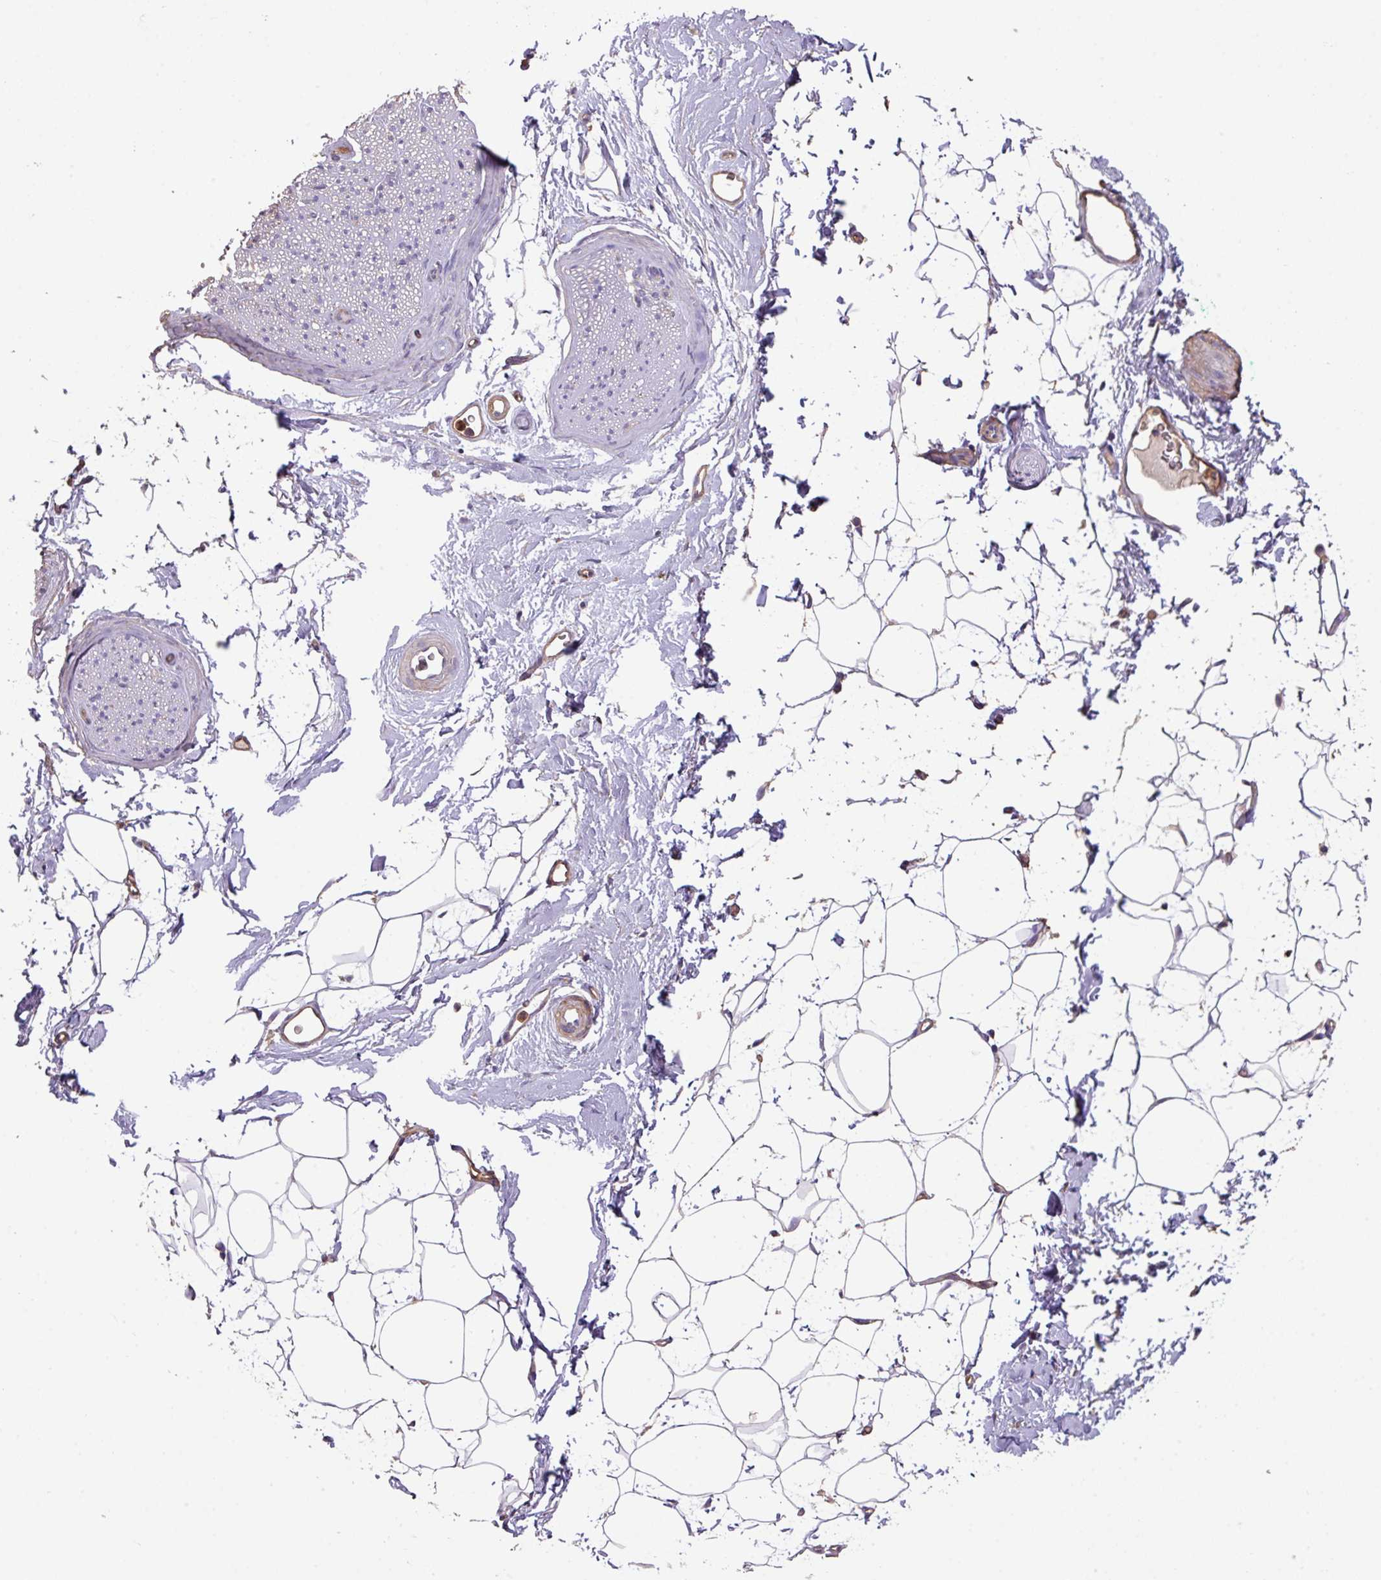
{"staining": {"intensity": "negative", "quantity": "none", "location": "none"}, "tissue": "adipose tissue", "cell_type": "Adipocytes", "image_type": "normal", "snomed": [{"axis": "morphology", "description": "Normal tissue, NOS"}, {"axis": "morphology", "description": "Adenocarcinoma, High grade"}, {"axis": "topography", "description": "Prostate"}, {"axis": "topography", "description": "Peripheral nerve tissue"}], "caption": "This is an immunohistochemistry (IHC) image of benign human adipose tissue. There is no staining in adipocytes.", "gene": "CALML4", "patient": {"sex": "male", "age": 68}}